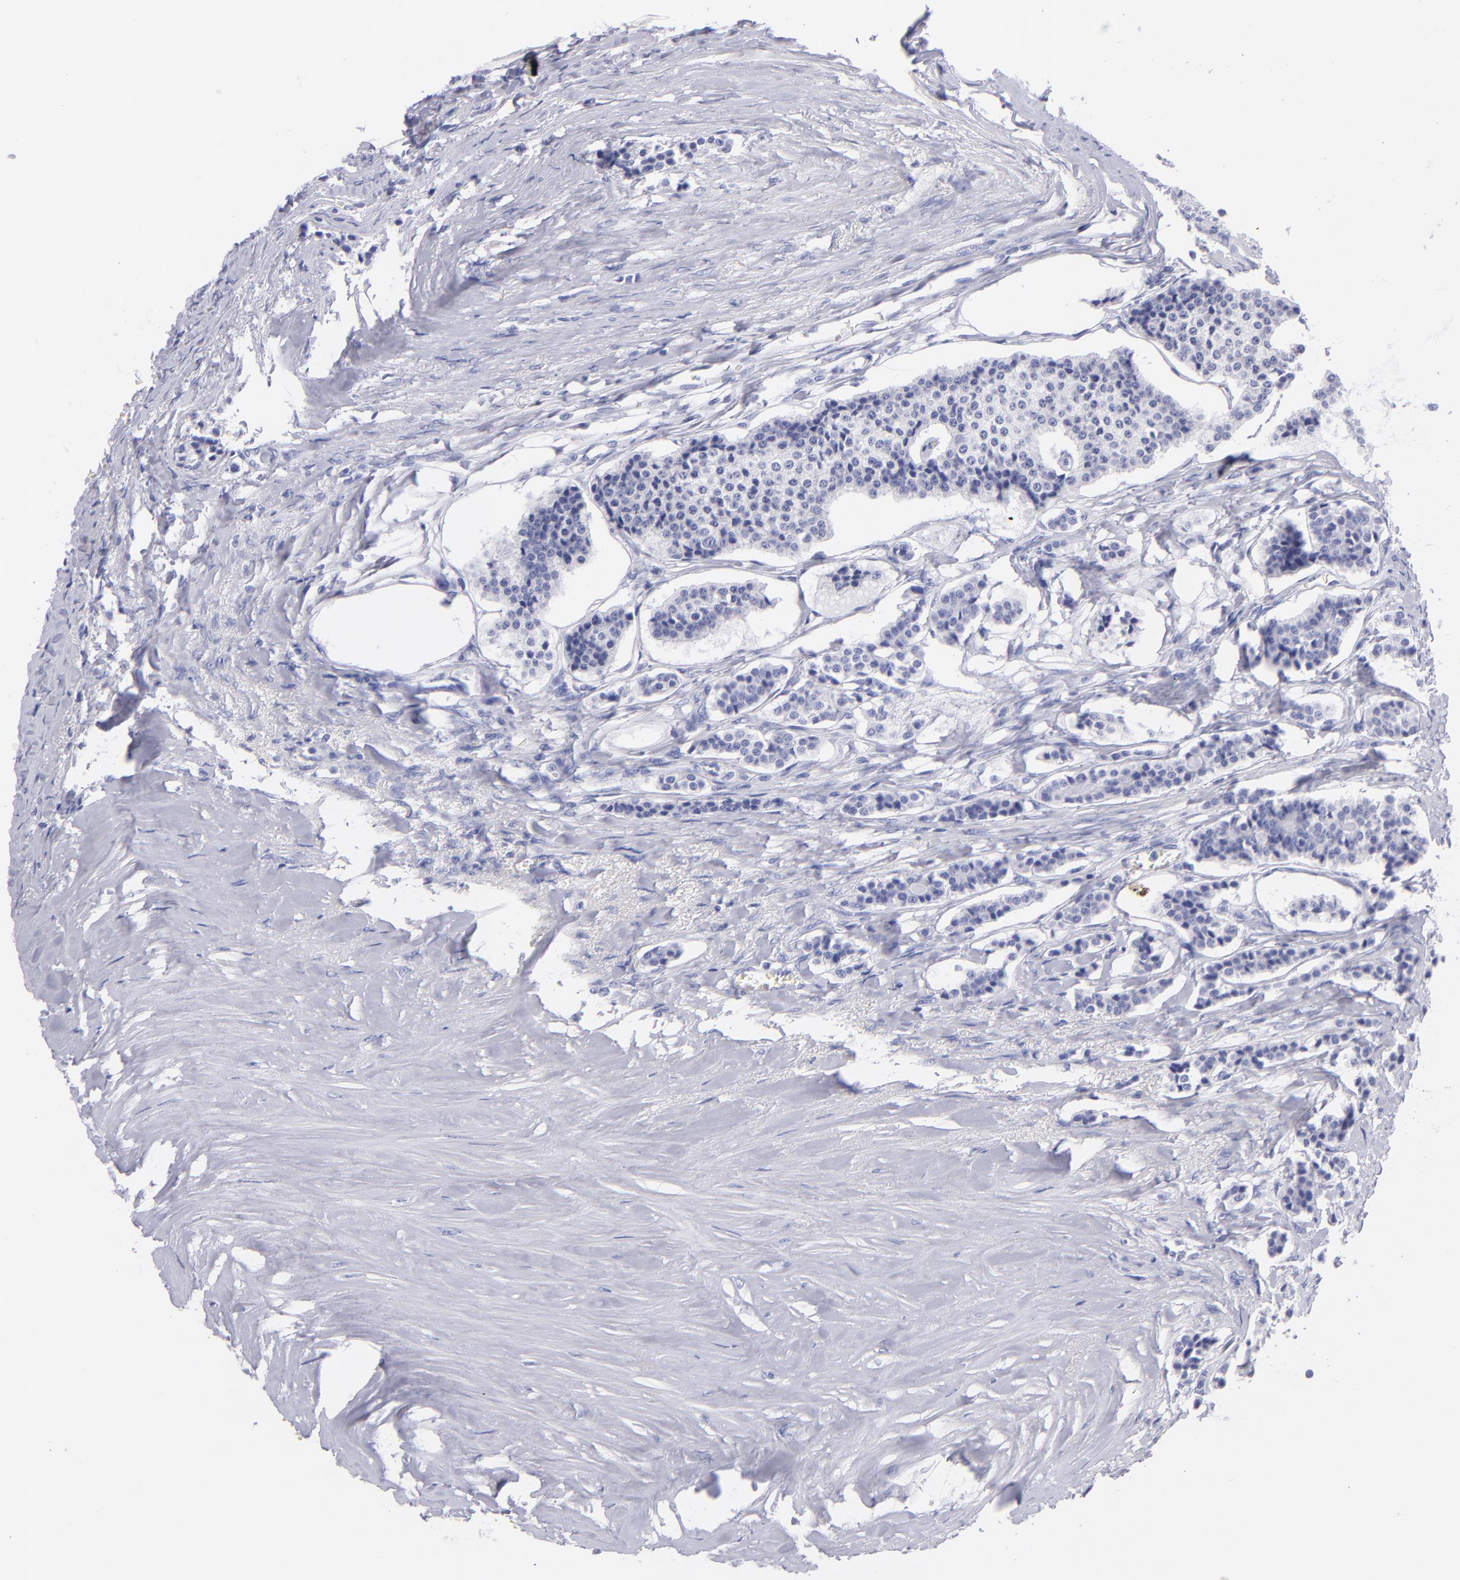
{"staining": {"intensity": "negative", "quantity": "none", "location": "none"}, "tissue": "carcinoid", "cell_type": "Tumor cells", "image_type": "cancer", "snomed": [{"axis": "morphology", "description": "Carcinoid, malignant, NOS"}, {"axis": "topography", "description": "Small intestine"}], "caption": "Tumor cells show no significant protein expression in malignant carcinoid.", "gene": "PIP", "patient": {"sex": "male", "age": 63}}